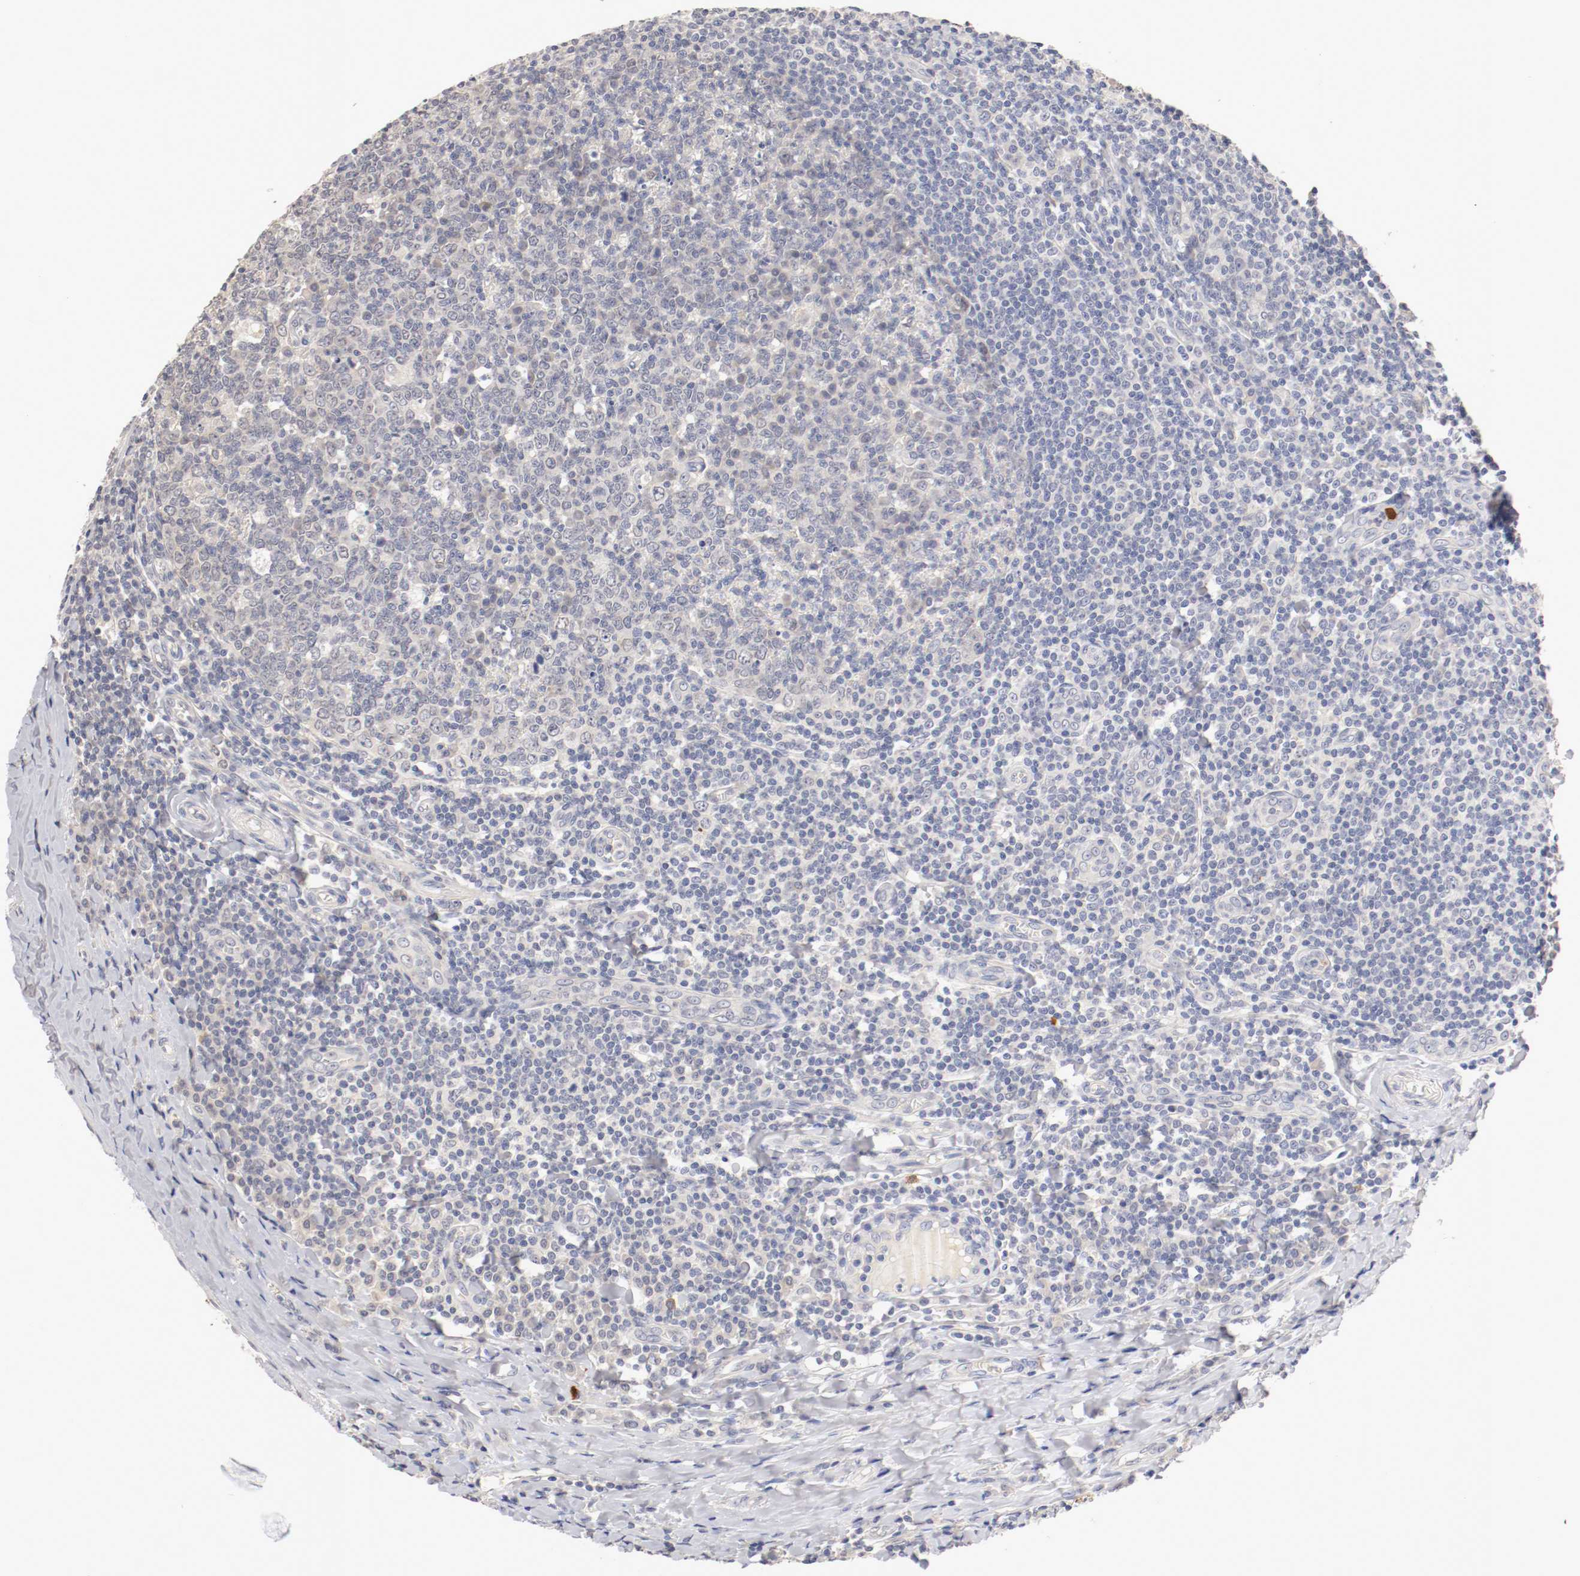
{"staining": {"intensity": "negative", "quantity": "none", "location": "none"}, "tissue": "tonsil", "cell_type": "Germinal center cells", "image_type": "normal", "snomed": [{"axis": "morphology", "description": "Normal tissue, NOS"}, {"axis": "topography", "description": "Tonsil"}], "caption": "There is no significant expression in germinal center cells of tonsil. (DAB IHC with hematoxylin counter stain).", "gene": "CEBPE", "patient": {"sex": "male", "age": 31}}